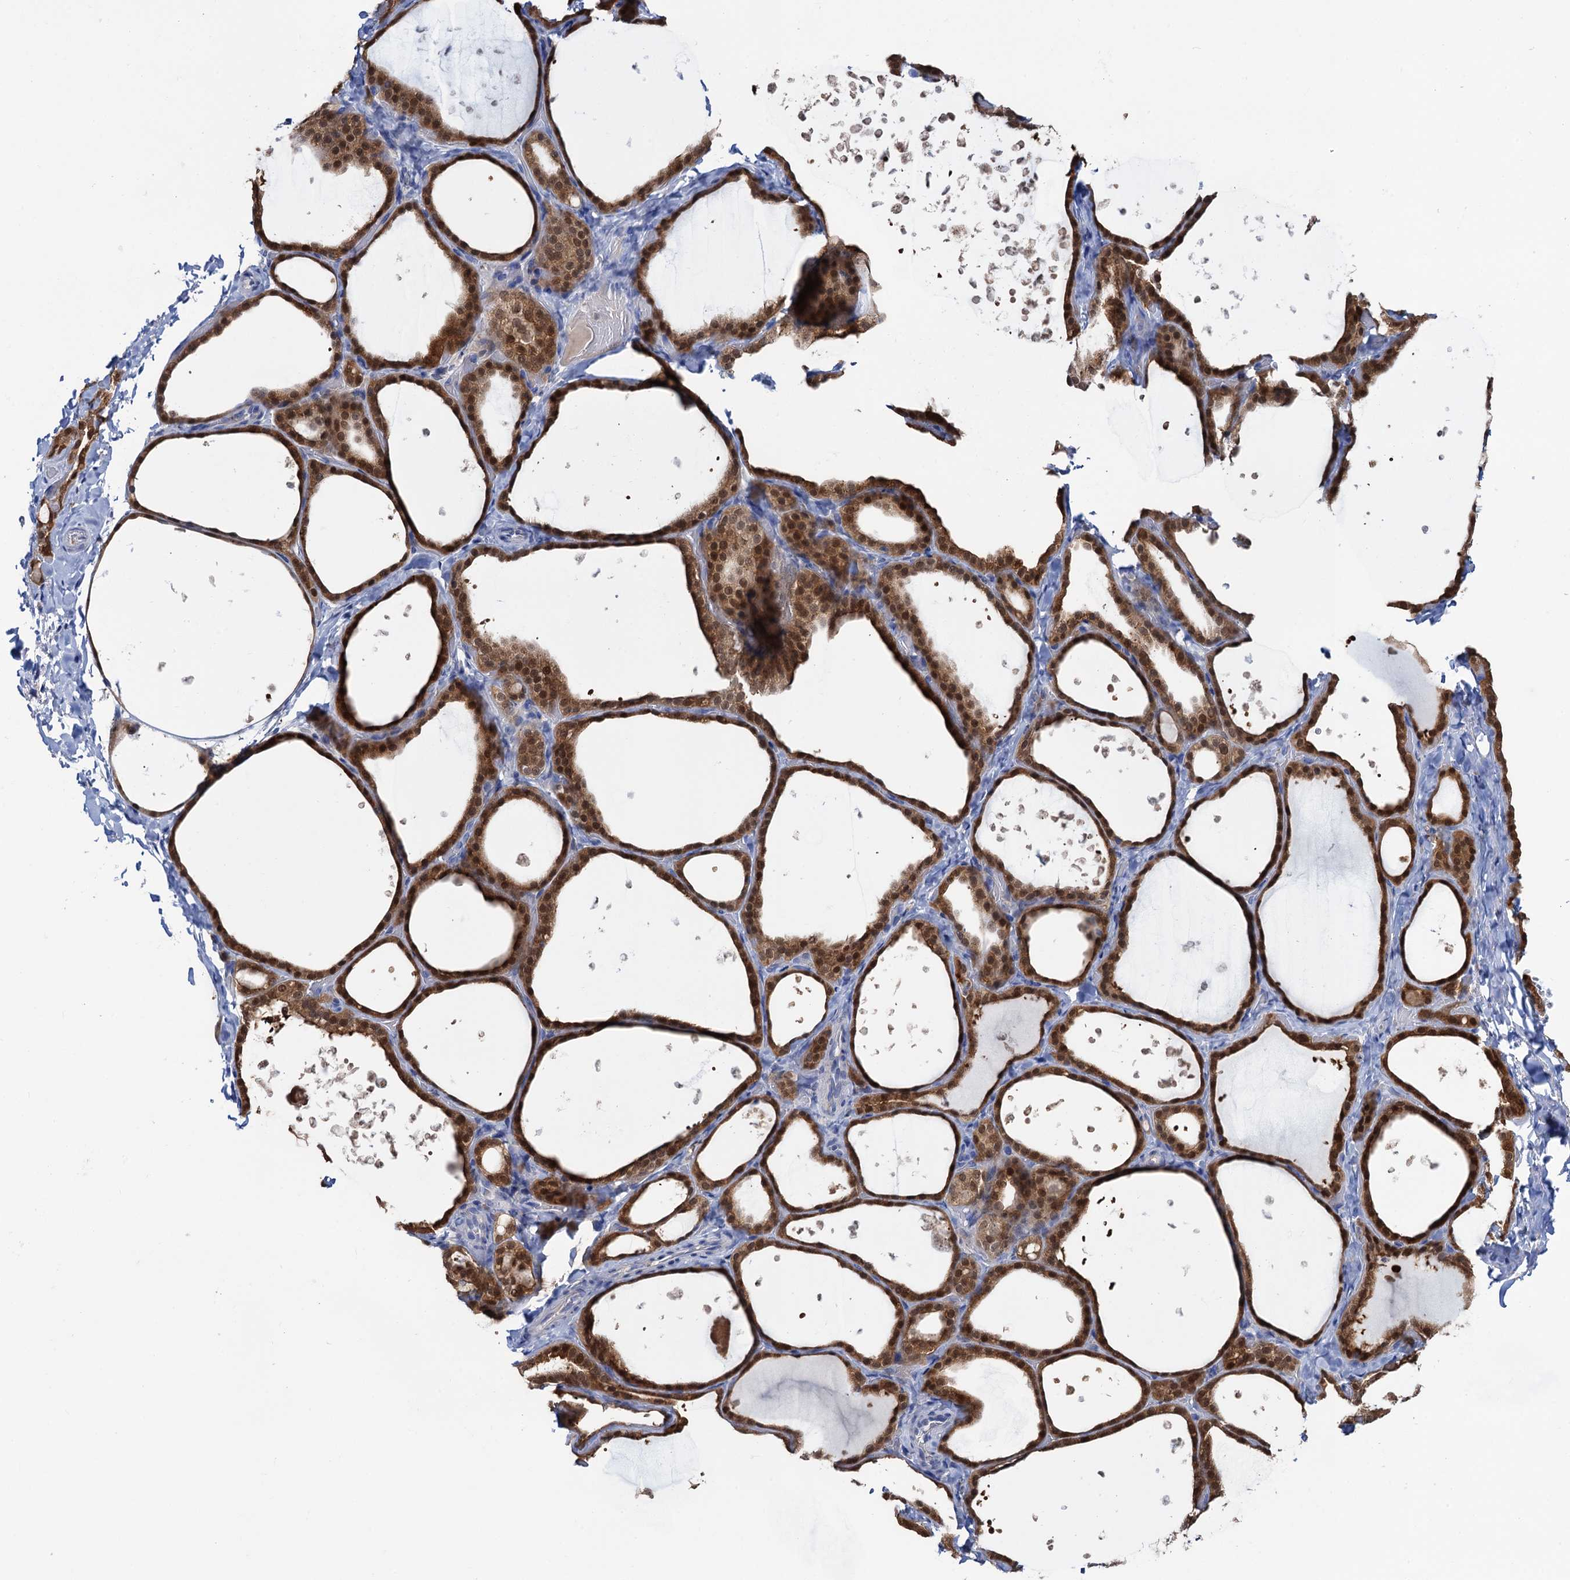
{"staining": {"intensity": "moderate", "quantity": ">75%", "location": "cytoplasmic/membranous,nuclear"}, "tissue": "thyroid gland", "cell_type": "Glandular cells", "image_type": "normal", "snomed": [{"axis": "morphology", "description": "Normal tissue, NOS"}, {"axis": "topography", "description": "Thyroid gland"}], "caption": "An IHC photomicrograph of benign tissue is shown. Protein staining in brown labels moderate cytoplasmic/membranous,nuclear positivity in thyroid gland within glandular cells.", "gene": "FAH", "patient": {"sex": "female", "age": 44}}